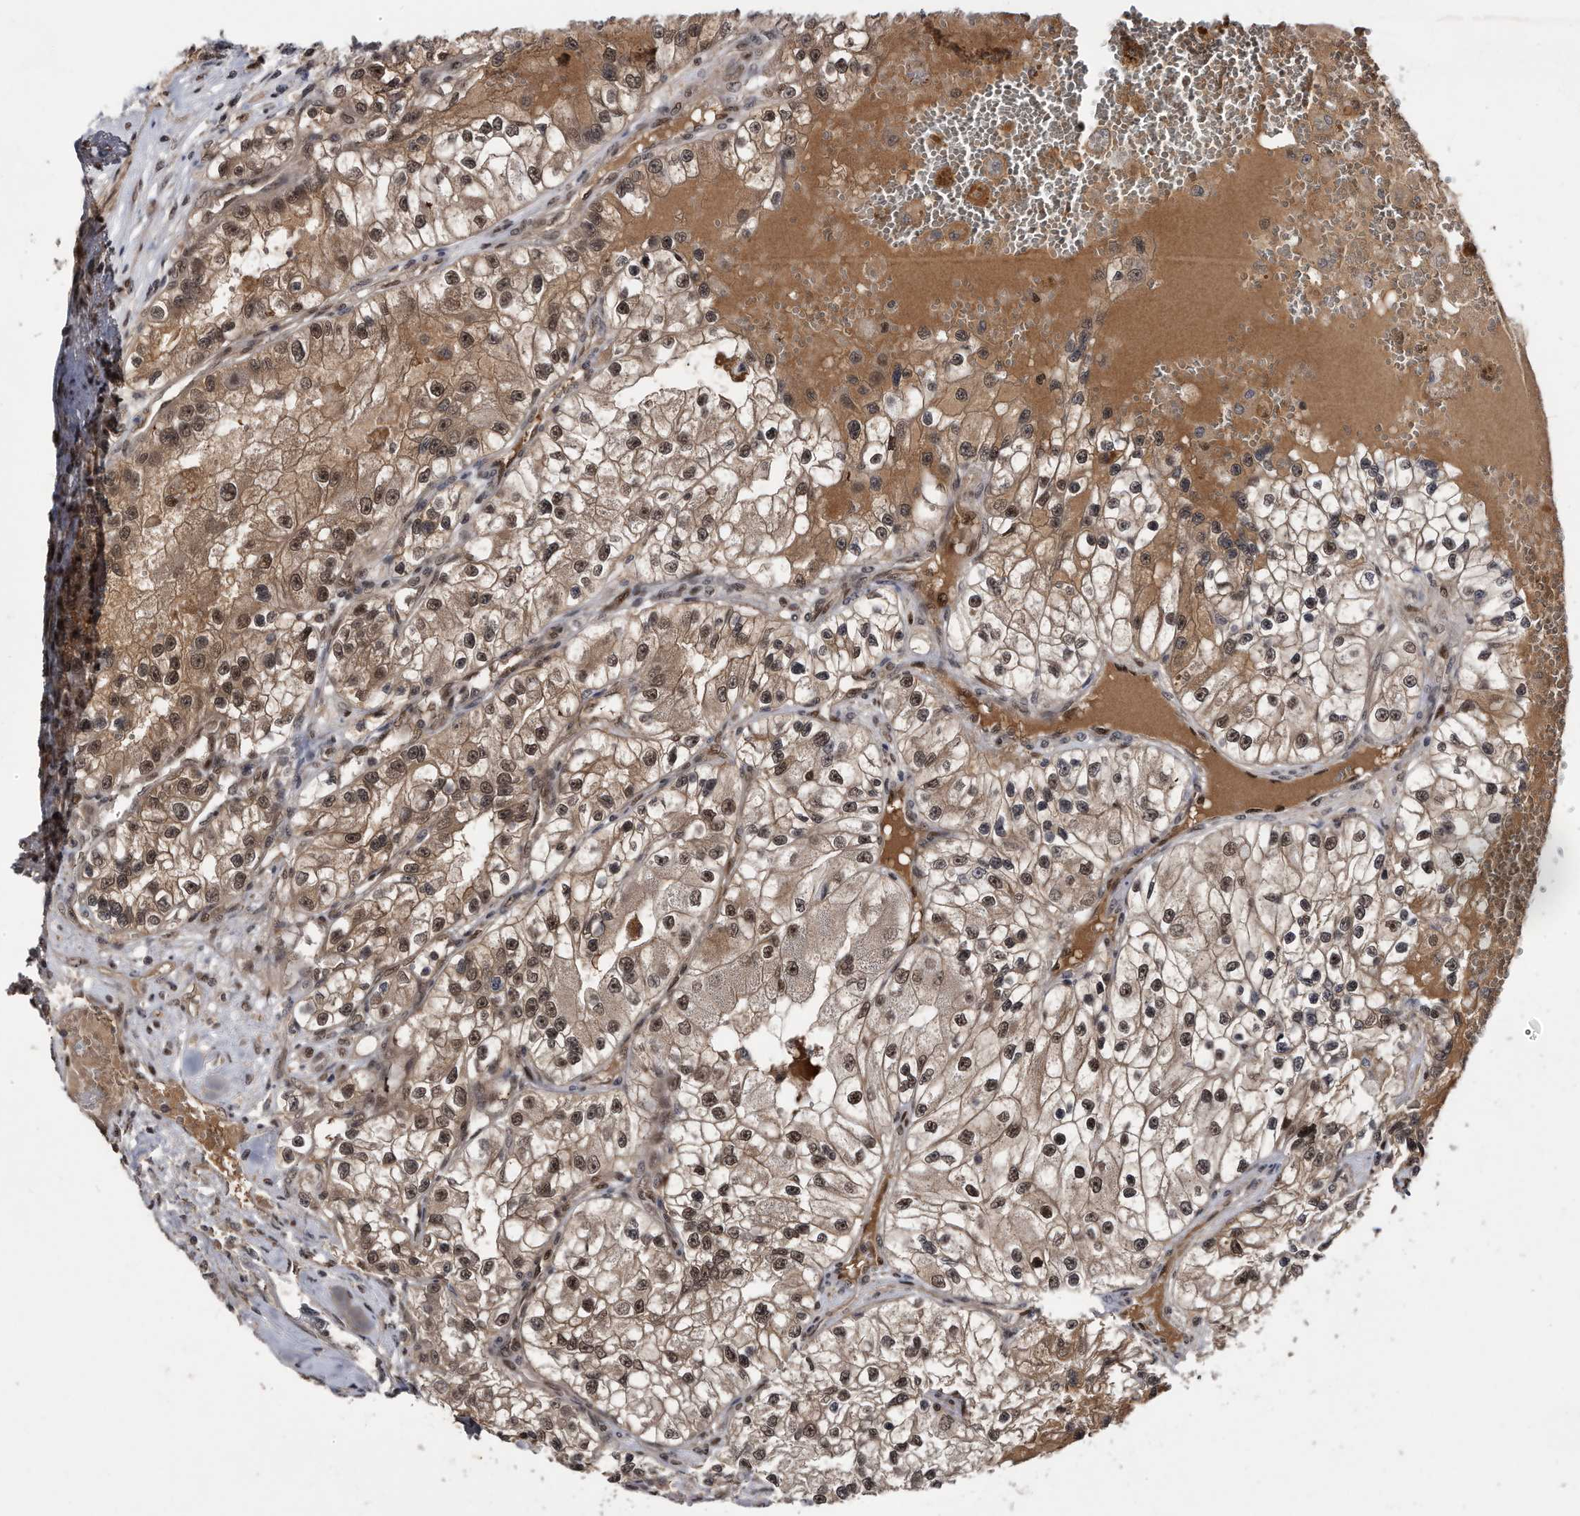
{"staining": {"intensity": "moderate", "quantity": ">75%", "location": "cytoplasmic/membranous,nuclear"}, "tissue": "renal cancer", "cell_type": "Tumor cells", "image_type": "cancer", "snomed": [{"axis": "morphology", "description": "Adenocarcinoma, NOS"}, {"axis": "topography", "description": "Kidney"}], "caption": "Adenocarcinoma (renal) tissue shows moderate cytoplasmic/membranous and nuclear positivity in about >75% of tumor cells, visualized by immunohistochemistry.", "gene": "RAD23B", "patient": {"sex": "female", "age": 57}}